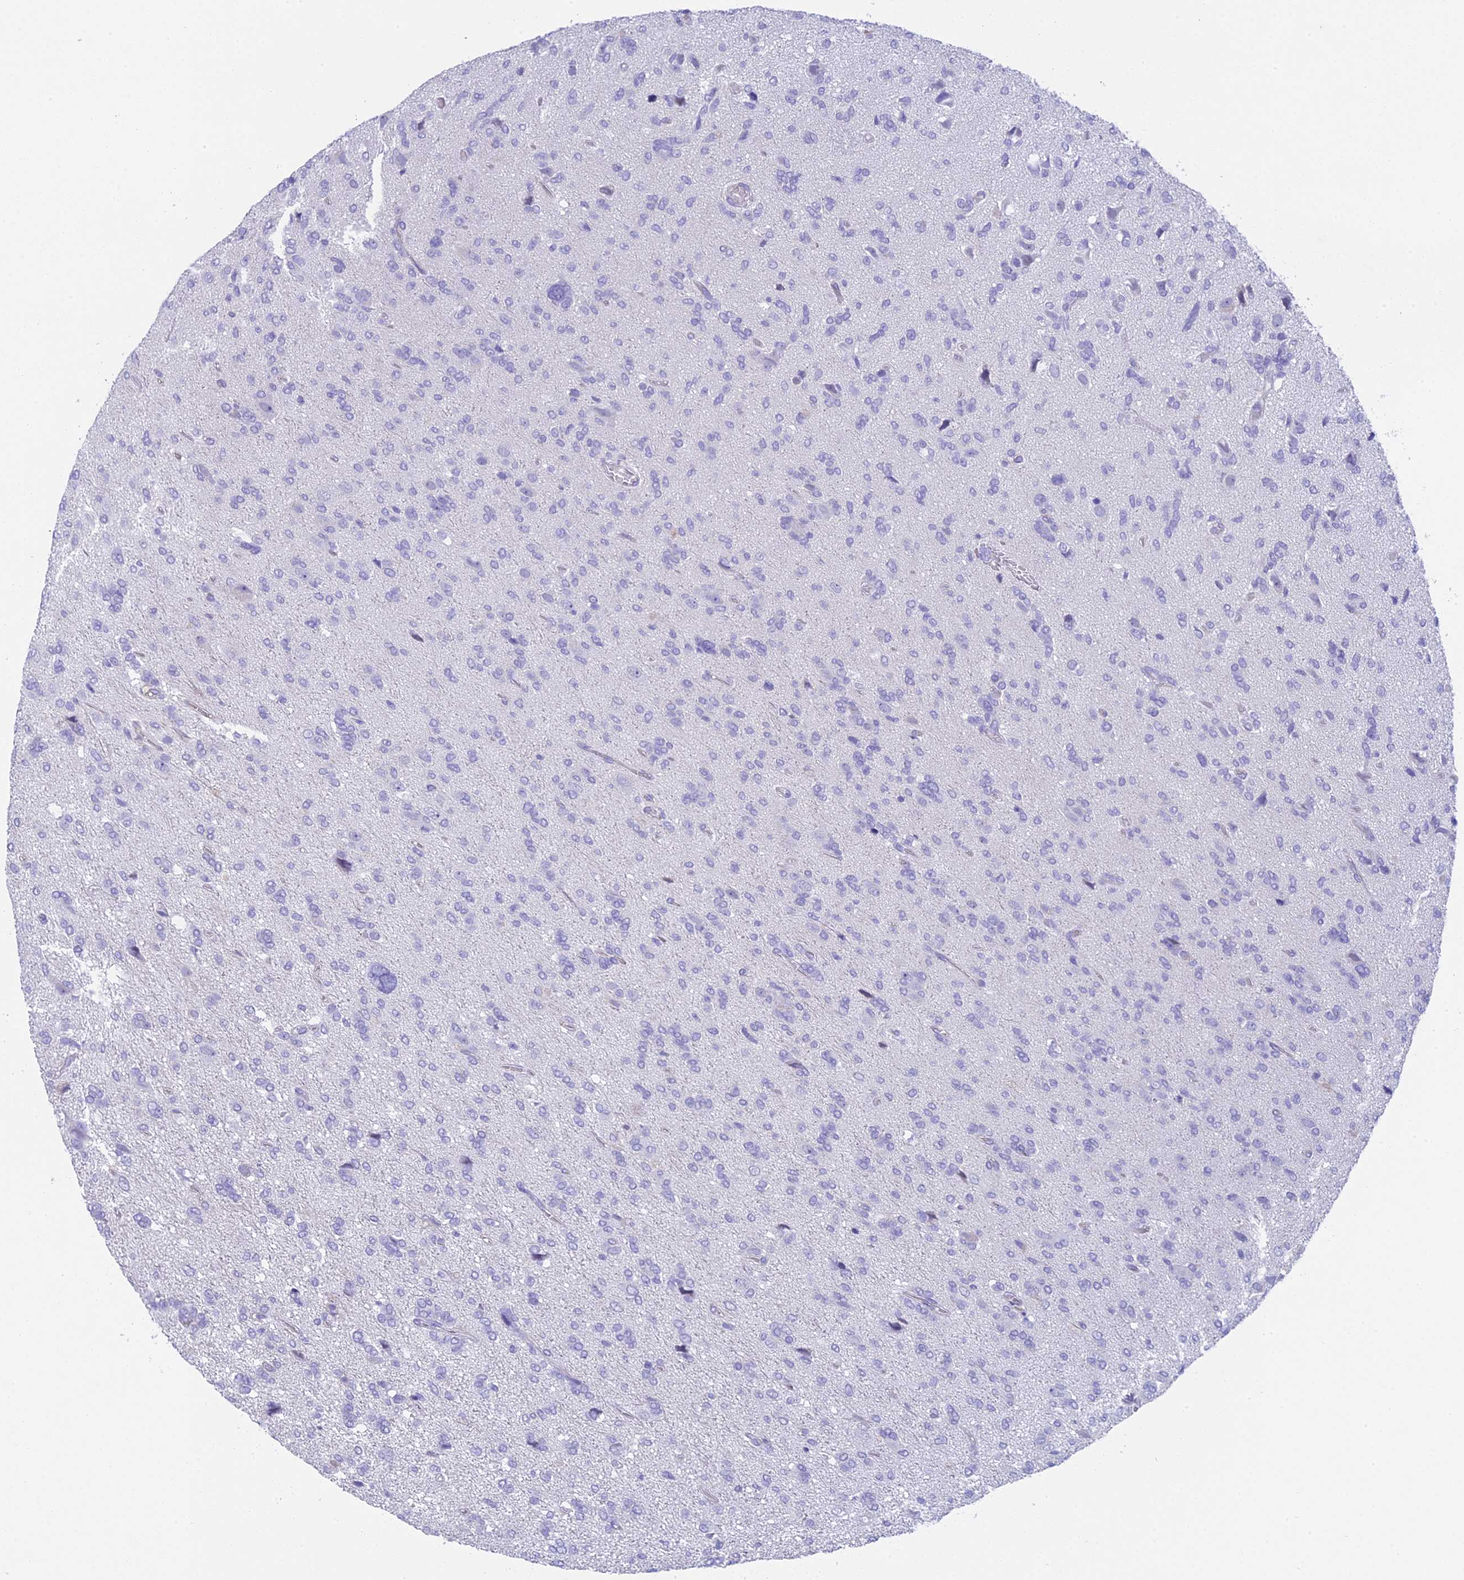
{"staining": {"intensity": "negative", "quantity": "none", "location": "none"}, "tissue": "glioma", "cell_type": "Tumor cells", "image_type": "cancer", "snomed": [{"axis": "morphology", "description": "Glioma, malignant, High grade"}, {"axis": "topography", "description": "Brain"}], "caption": "The IHC photomicrograph has no significant staining in tumor cells of malignant glioma (high-grade) tissue.", "gene": "TACSTD2", "patient": {"sex": "female", "age": 59}}